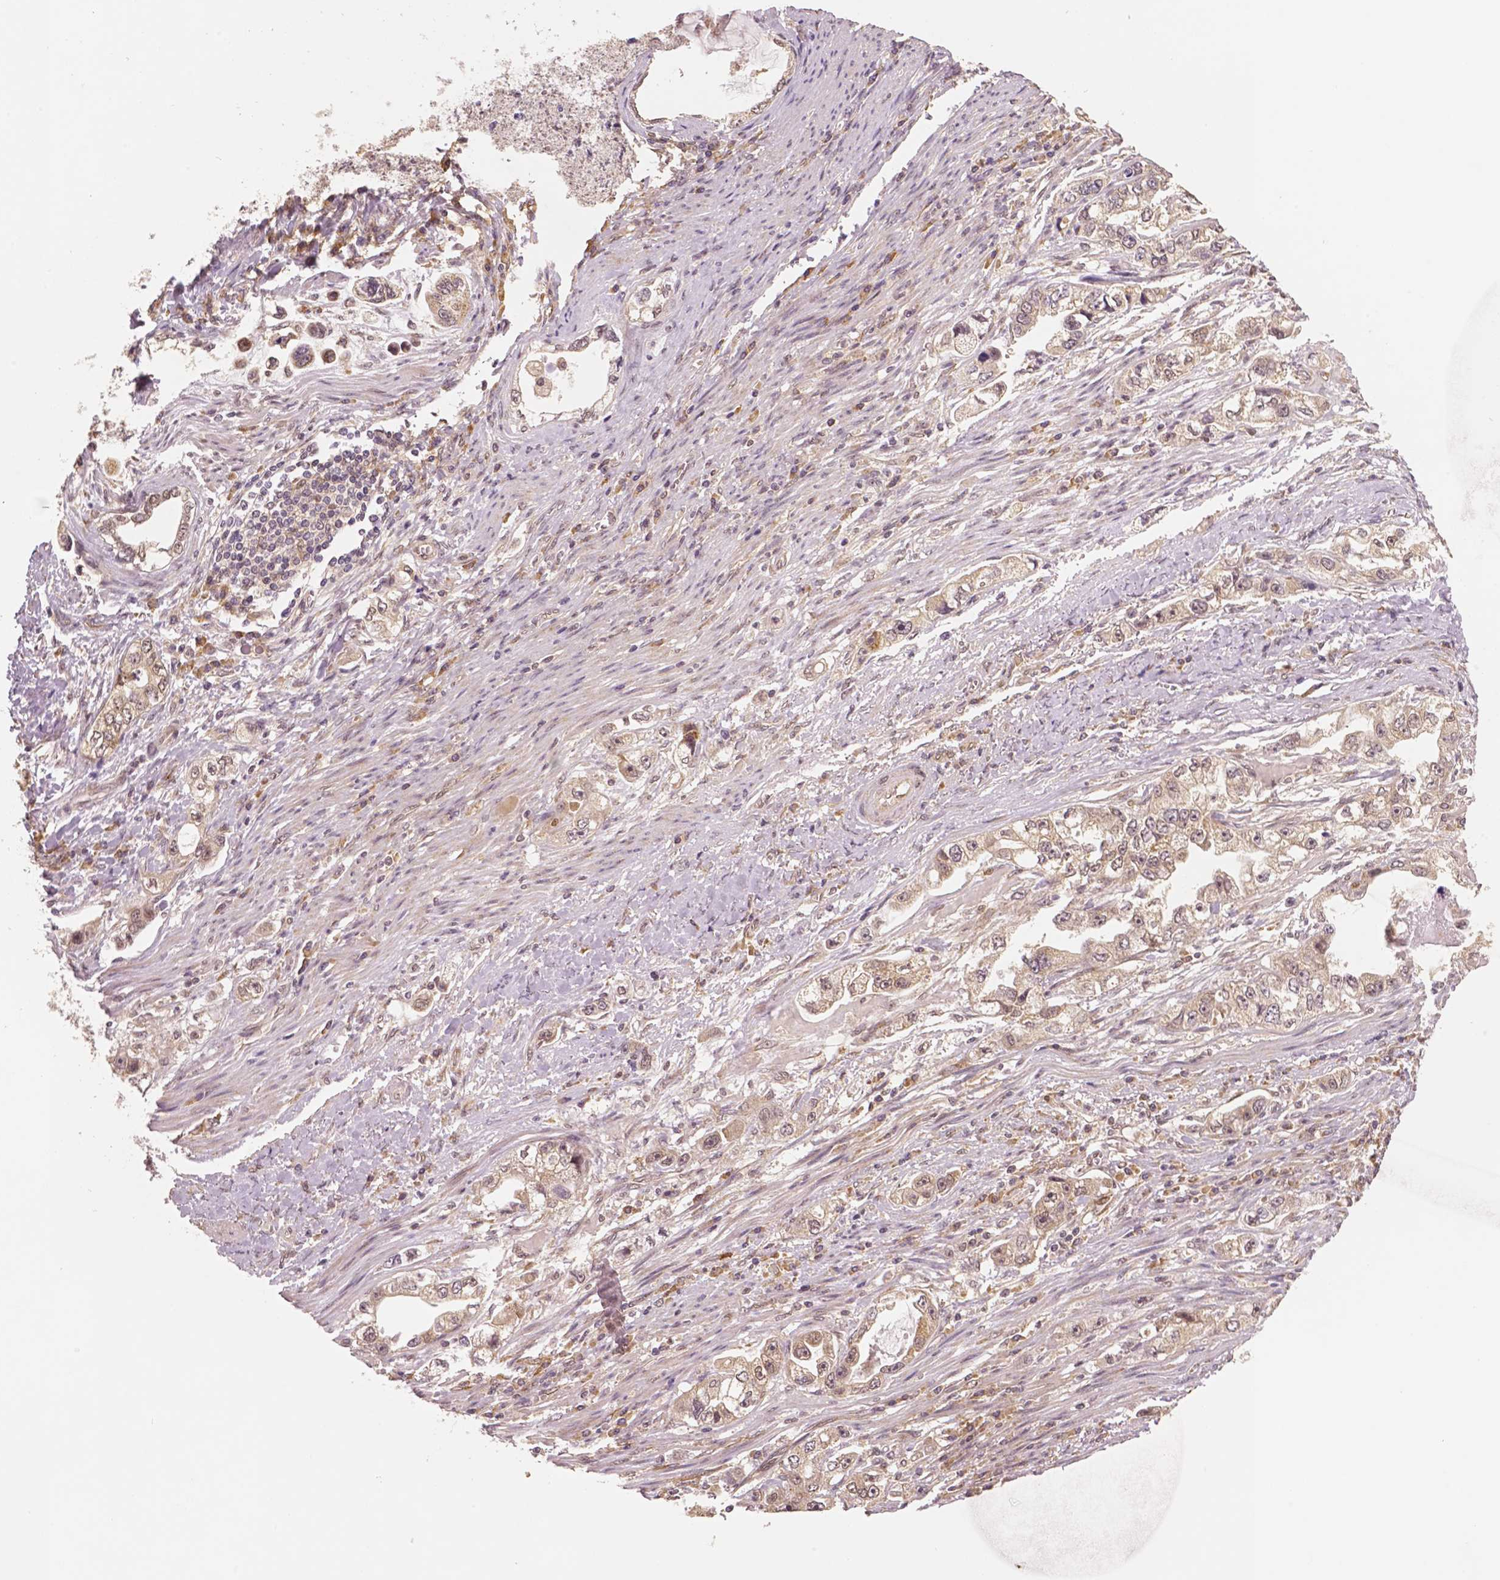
{"staining": {"intensity": "weak", "quantity": ">75%", "location": "cytoplasmic/membranous"}, "tissue": "stomach cancer", "cell_type": "Tumor cells", "image_type": "cancer", "snomed": [{"axis": "morphology", "description": "Adenocarcinoma, NOS"}, {"axis": "topography", "description": "Stomach, lower"}], "caption": "Human adenocarcinoma (stomach) stained with a brown dye displays weak cytoplasmic/membranous positive expression in approximately >75% of tumor cells.", "gene": "STAT3", "patient": {"sex": "female", "age": 93}}